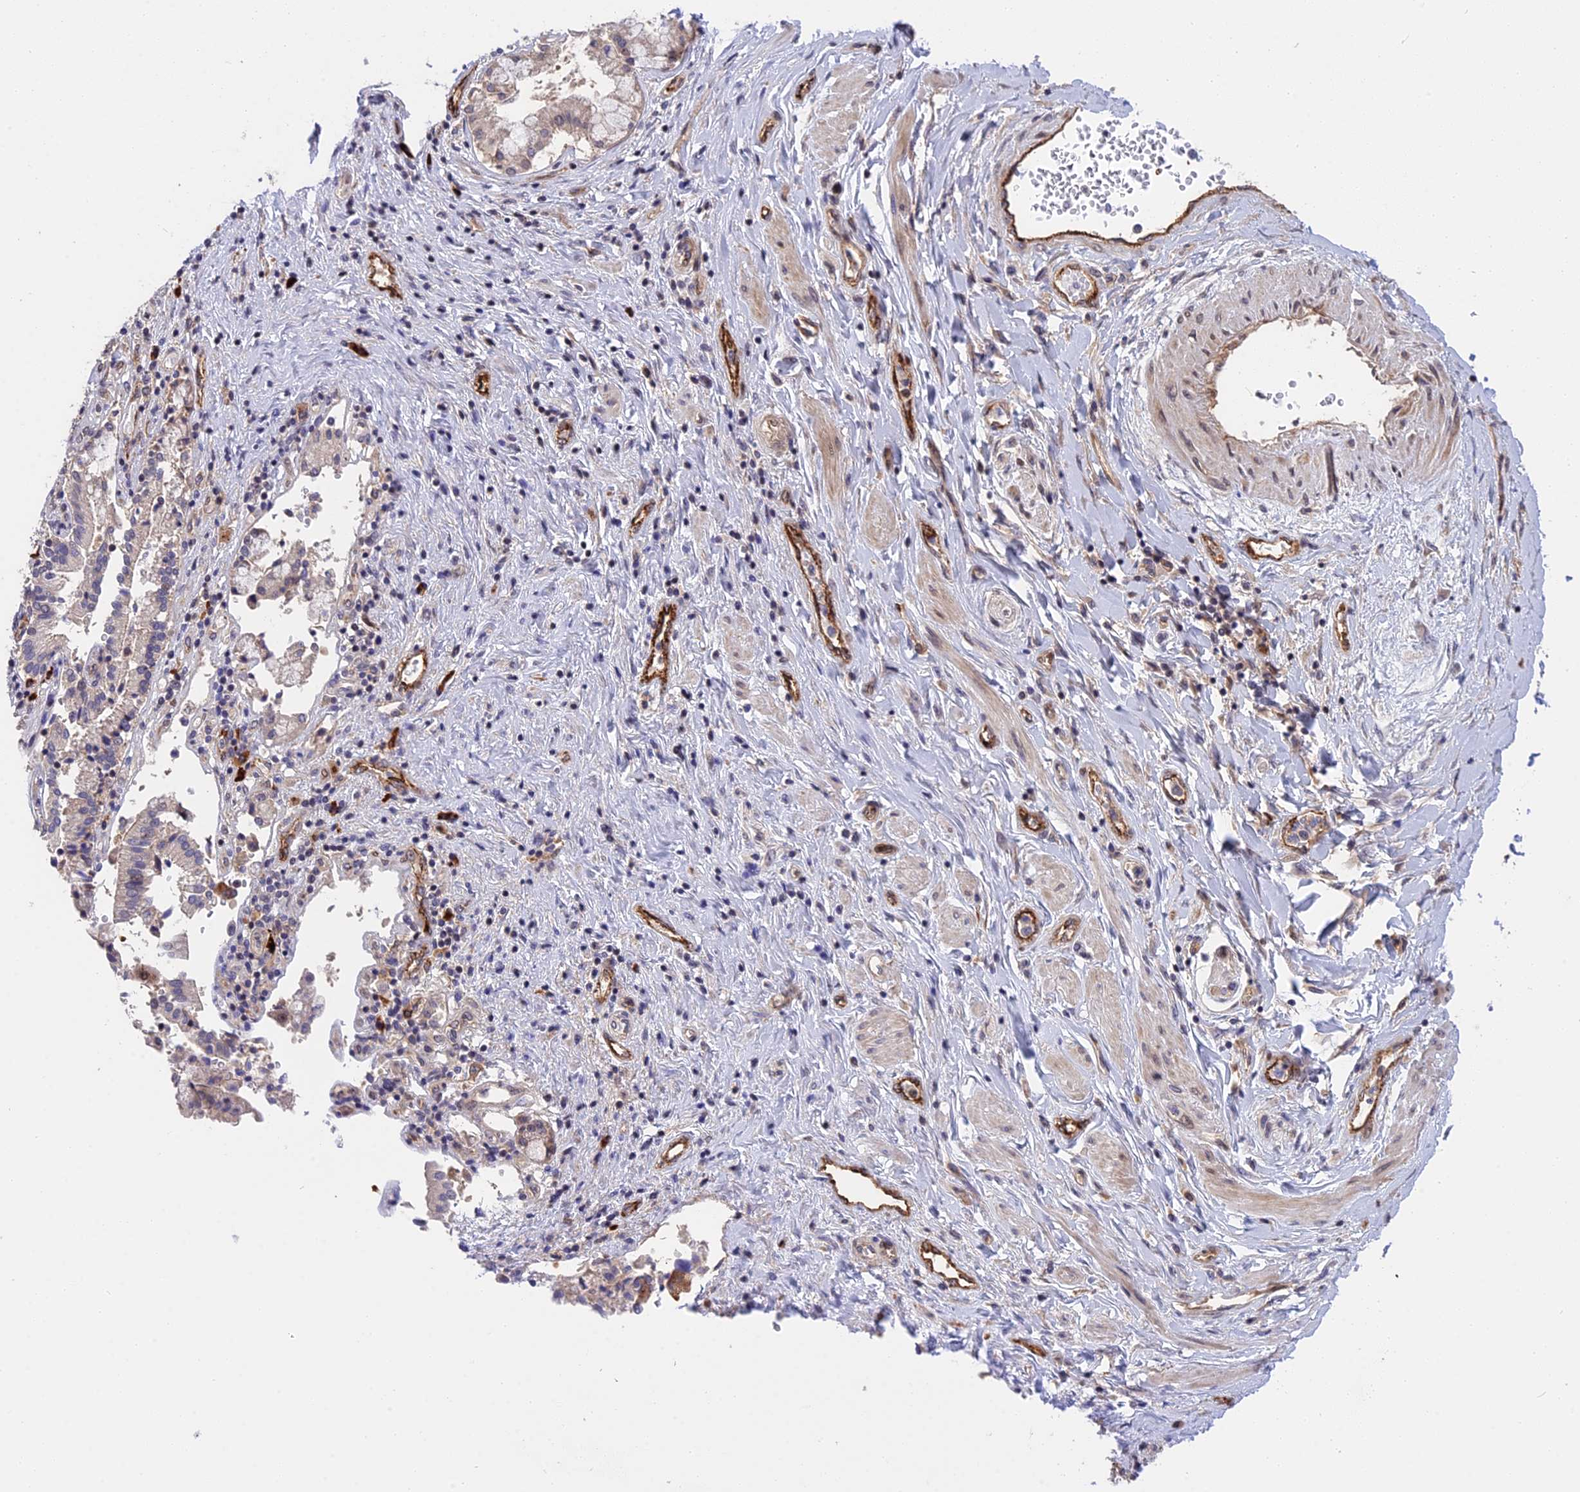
{"staining": {"intensity": "negative", "quantity": "none", "location": "none"}, "tissue": "pancreatic cancer", "cell_type": "Tumor cells", "image_type": "cancer", "snomed": [{"axis": "morphology", "description": "Adenocarcinoma, NOS"}, {"axis": "topography", "description": "Pancreas"}], "caption": "High power microscopy image of an immunohistochemistry (IHC) image of pancreatic cancer, revealing no significant positivity in tumor cells.", "gene": "MFSD2A", "patient": {"sex": "male", "age": 46}}